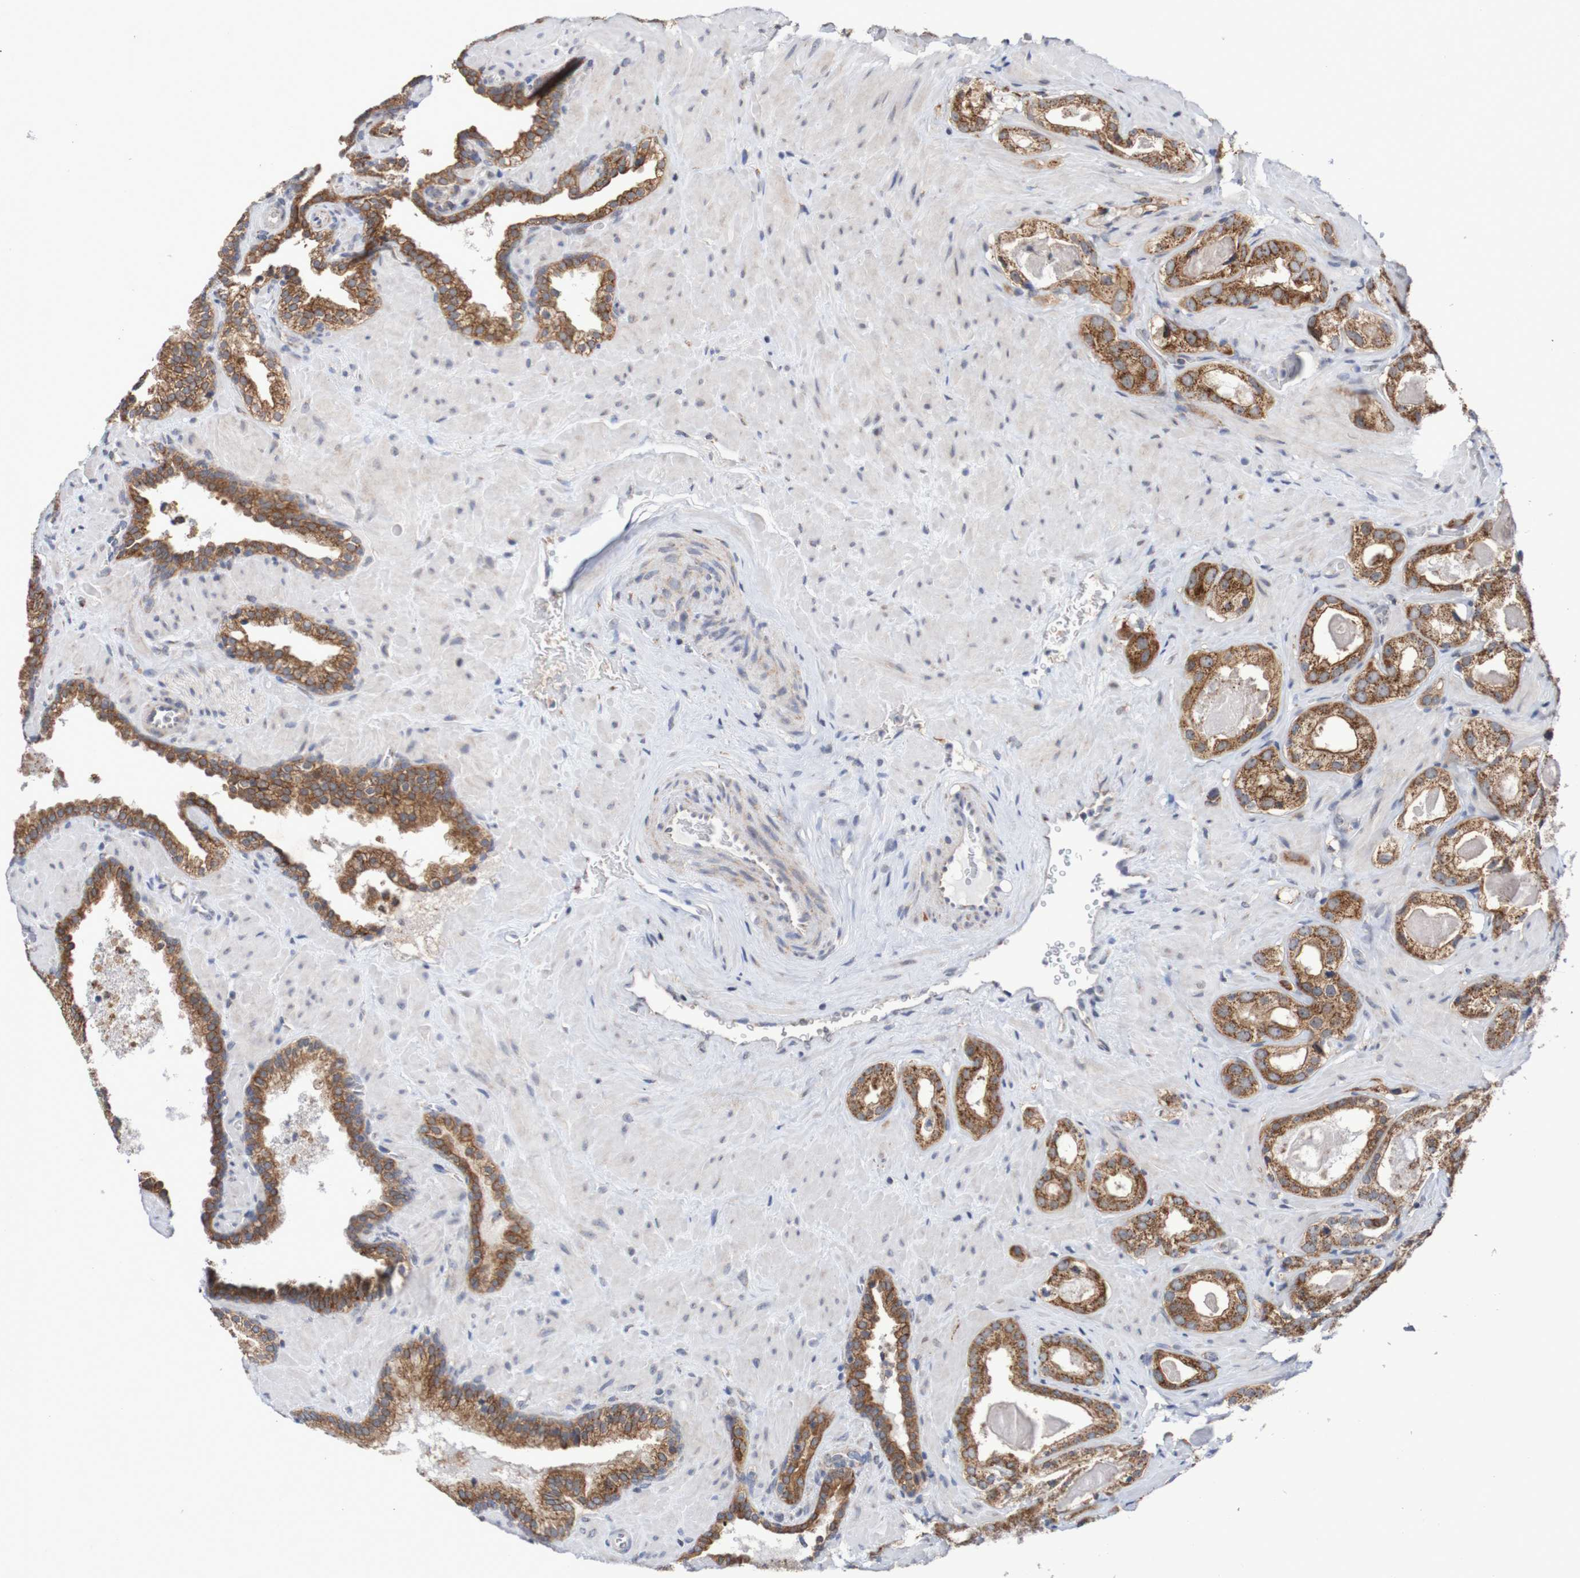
{"staining": {"intensity": "strong", "quantity": ">75%", "location": "cytoplasmic/membranous"}, "tissue": "prostate cancer", "cell_type": "Tumor cells", "image_type": "cancer", "snomed": [{"axis": "morphology", "description": "Adenocarcinoma, High grade"}, {"axis": "topography", "description": "Prostate"}], "caption": "Prostate high-grade adenocarcinoma was stained to show a protein in brown. There is high levels of strong cytoplasmic/membranous positivity in approximately >75% of tumor cells.", "gene": "DVL1", "patient": {"sex": "male", "age": 64}}